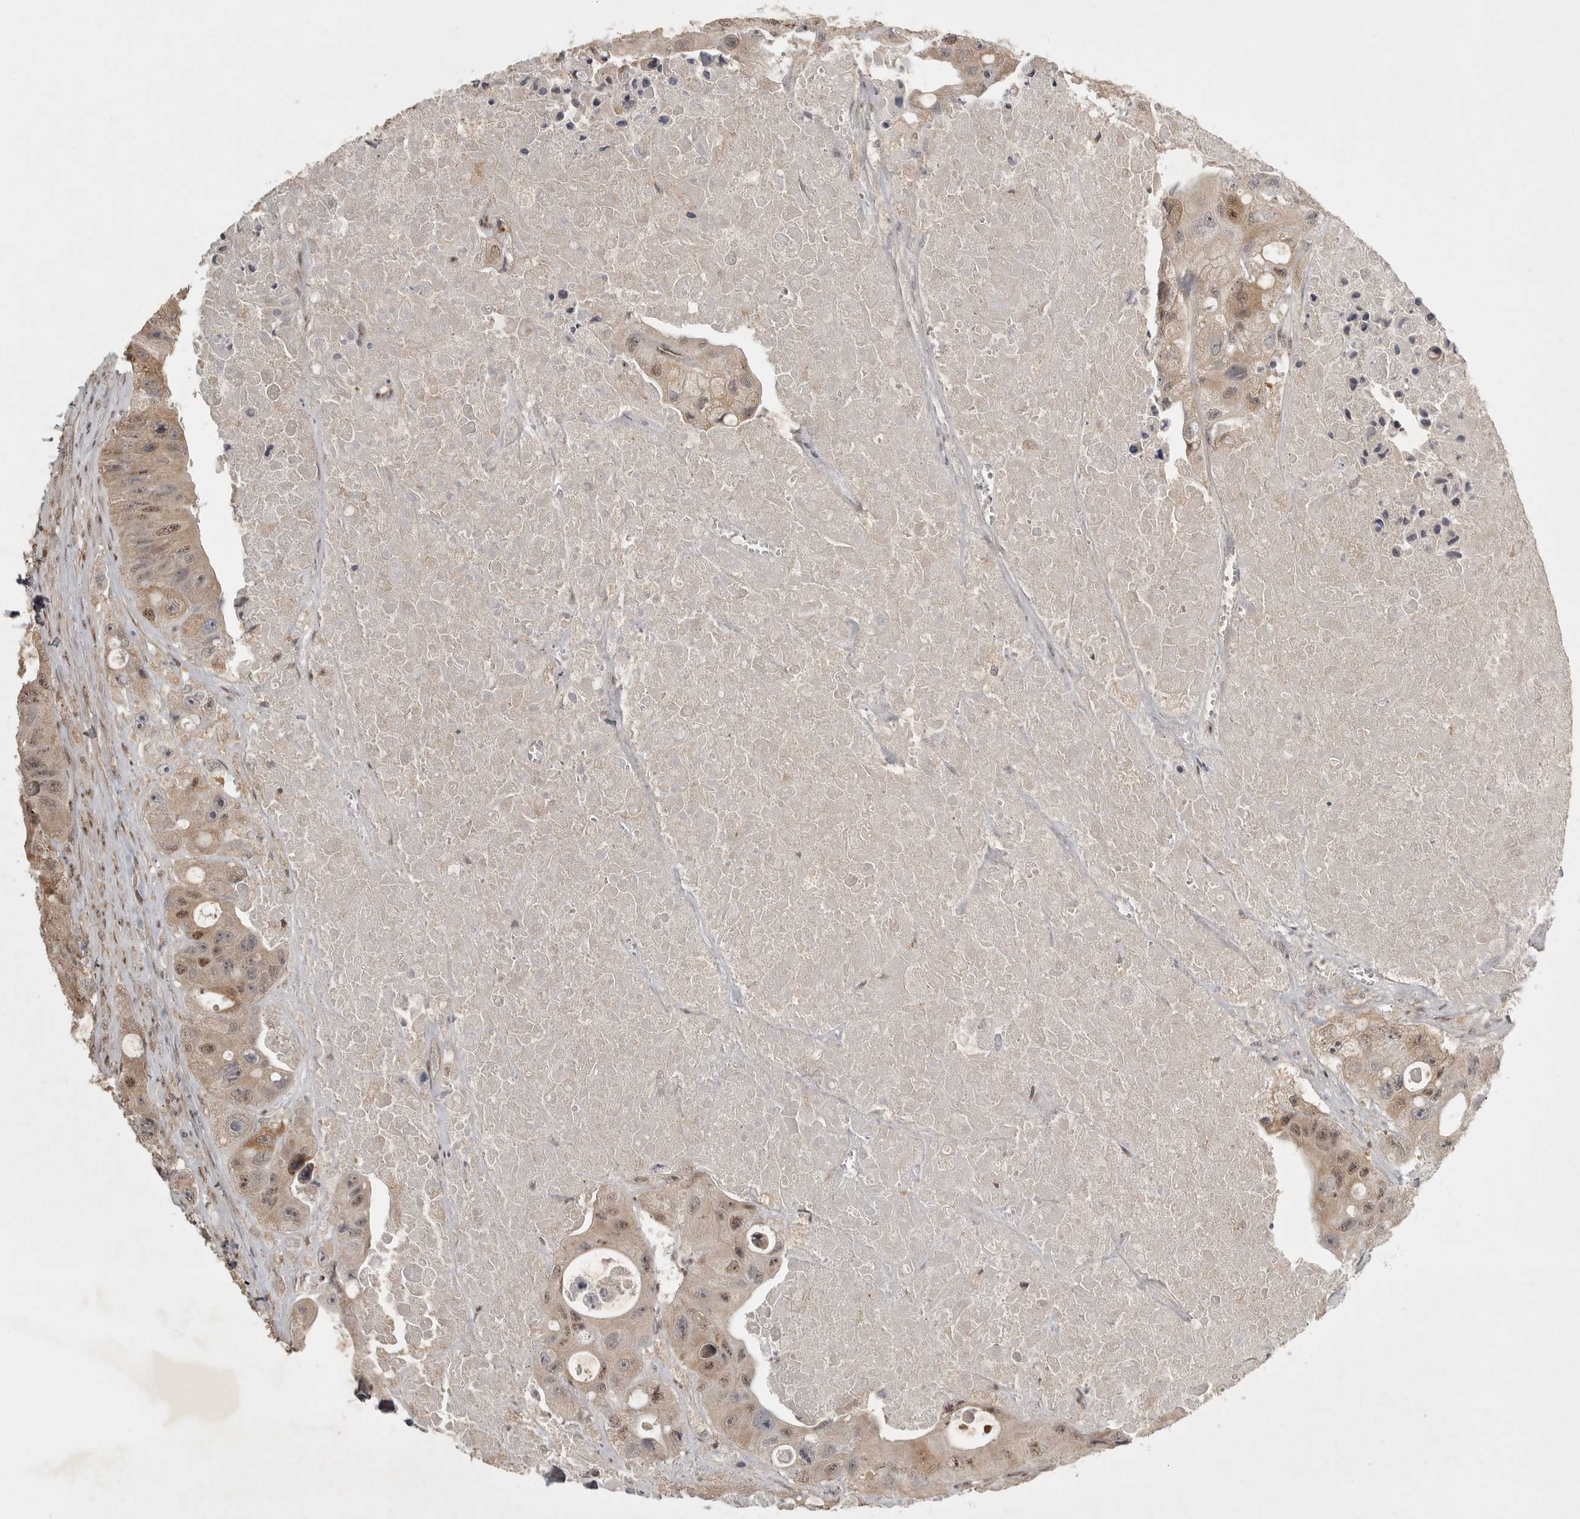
{"staining": {"intensity": "moderate", "quantity": ">75%", "location": "cytoplasmic/membranous,nuclear"}, "tissue": "colorectal cancer", "cell_type": "Tumor cells", "image_type": "cancer", "snomed": [{"axis": "morphology", "description": "Adenocarcinoma, NOS"}, {"axis": "topography", "description": "Colon"}], "caption": "Colorectal cancer (adenocarcinoma) tissue displays moderate cytoplasmic/membranous and nuclear positivity in about >75% of tumor cells, visualized by immunohistochemistry. The staining was performed using DAB to visualize the protein expression in brown, while the nuclei were stained in blue with hematoxylin (Magnification: 20x).", "gene": "POMP", "patient": {"sex": "female", "age": 46}}